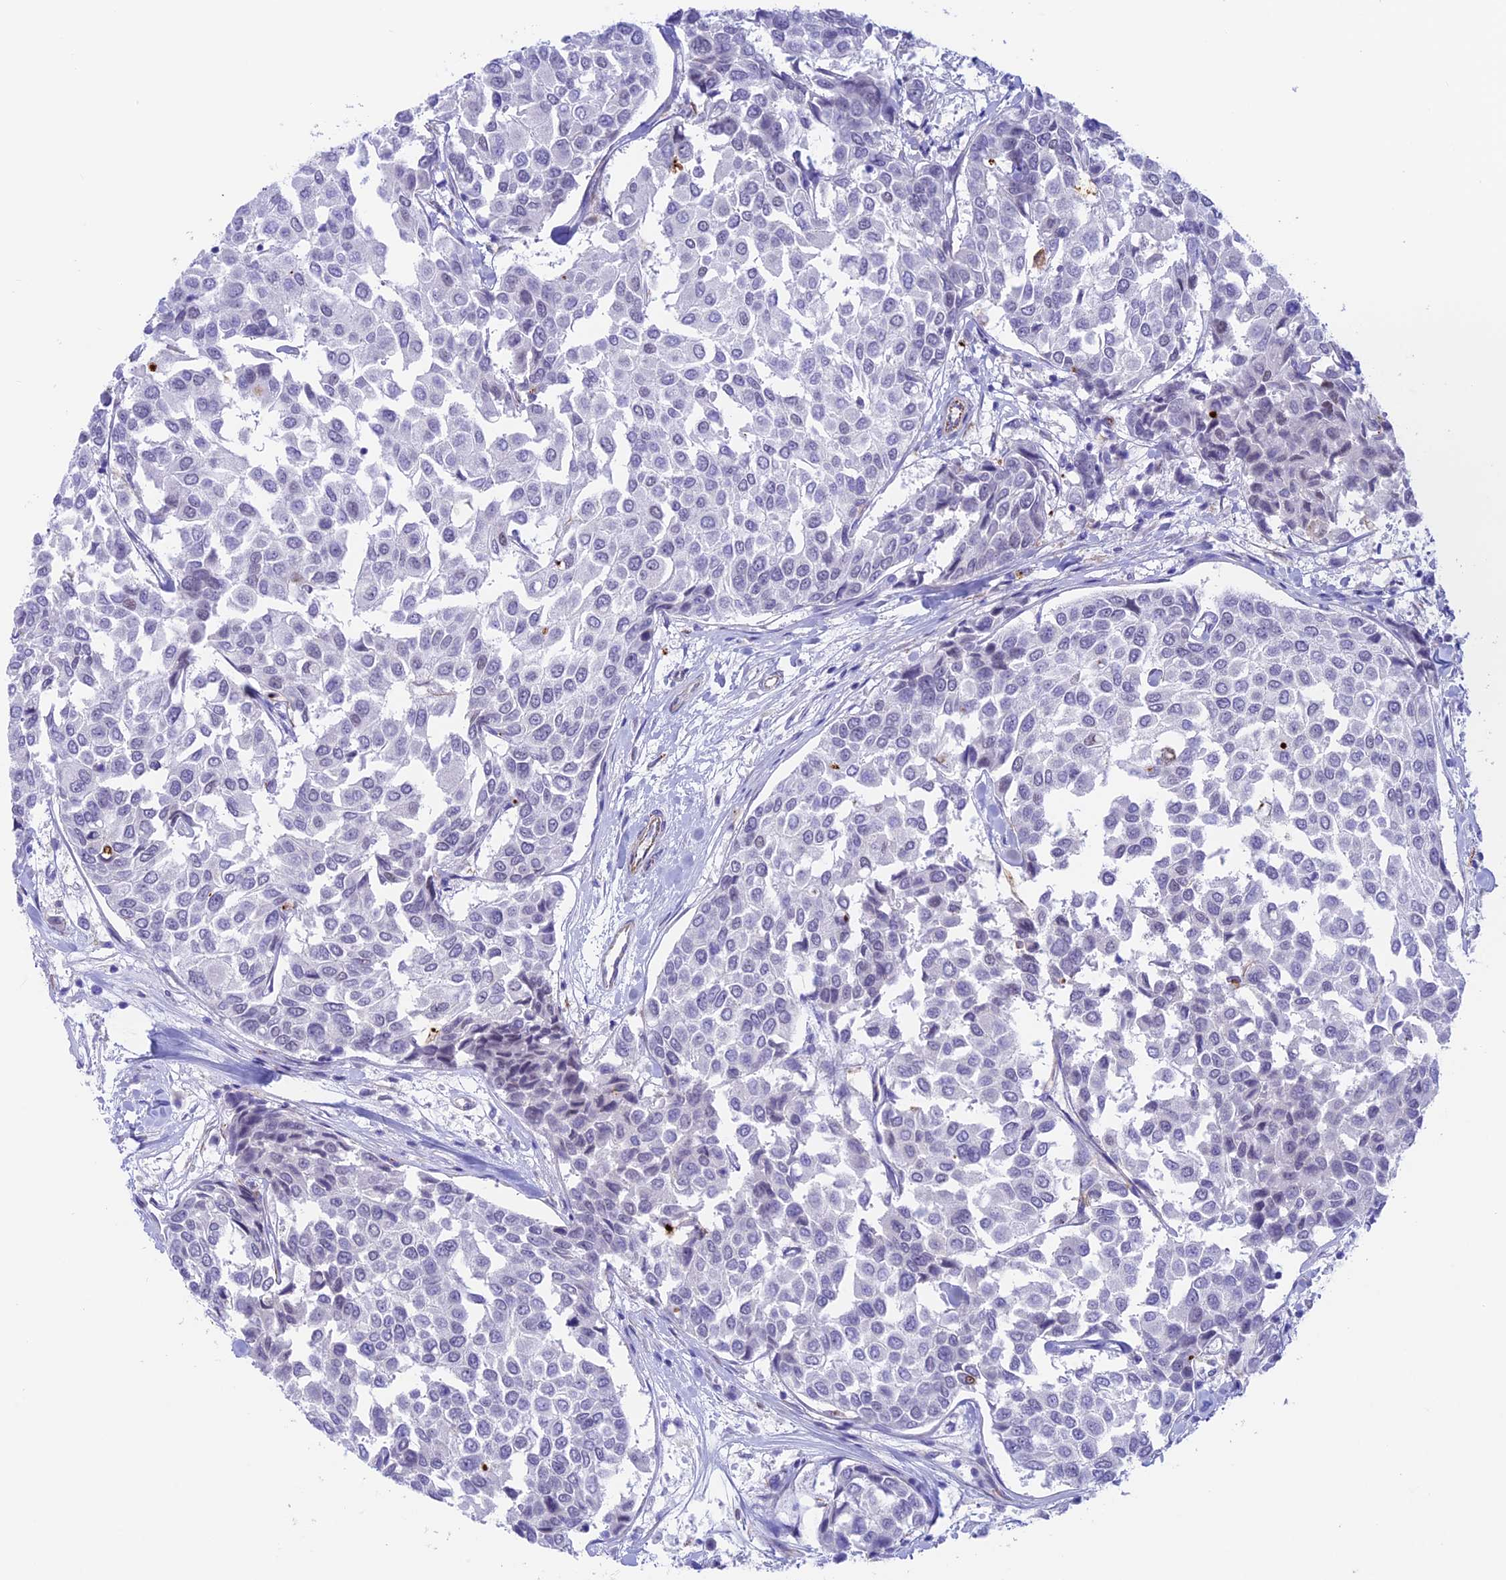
{"staining": {"intensity": "negative", "quantity": "none", "location": "none"}, "tissue": "breast cancer", "cell_type": "Tumor cells", "image_type": "cancer", "snomed": [{"axis": "morphology", "description": "Duct carcinoma"}, {"axis": "topography", "description": "Breast"}], "caption": "High magnification brightfield microscopy of breast cancer stained with DAB (brown) and counterstained with hematoxylin (blue): tumor cells show no significant expression.", "gene": "ZNF652", "patient": {"sex": "female", "age": 55}}